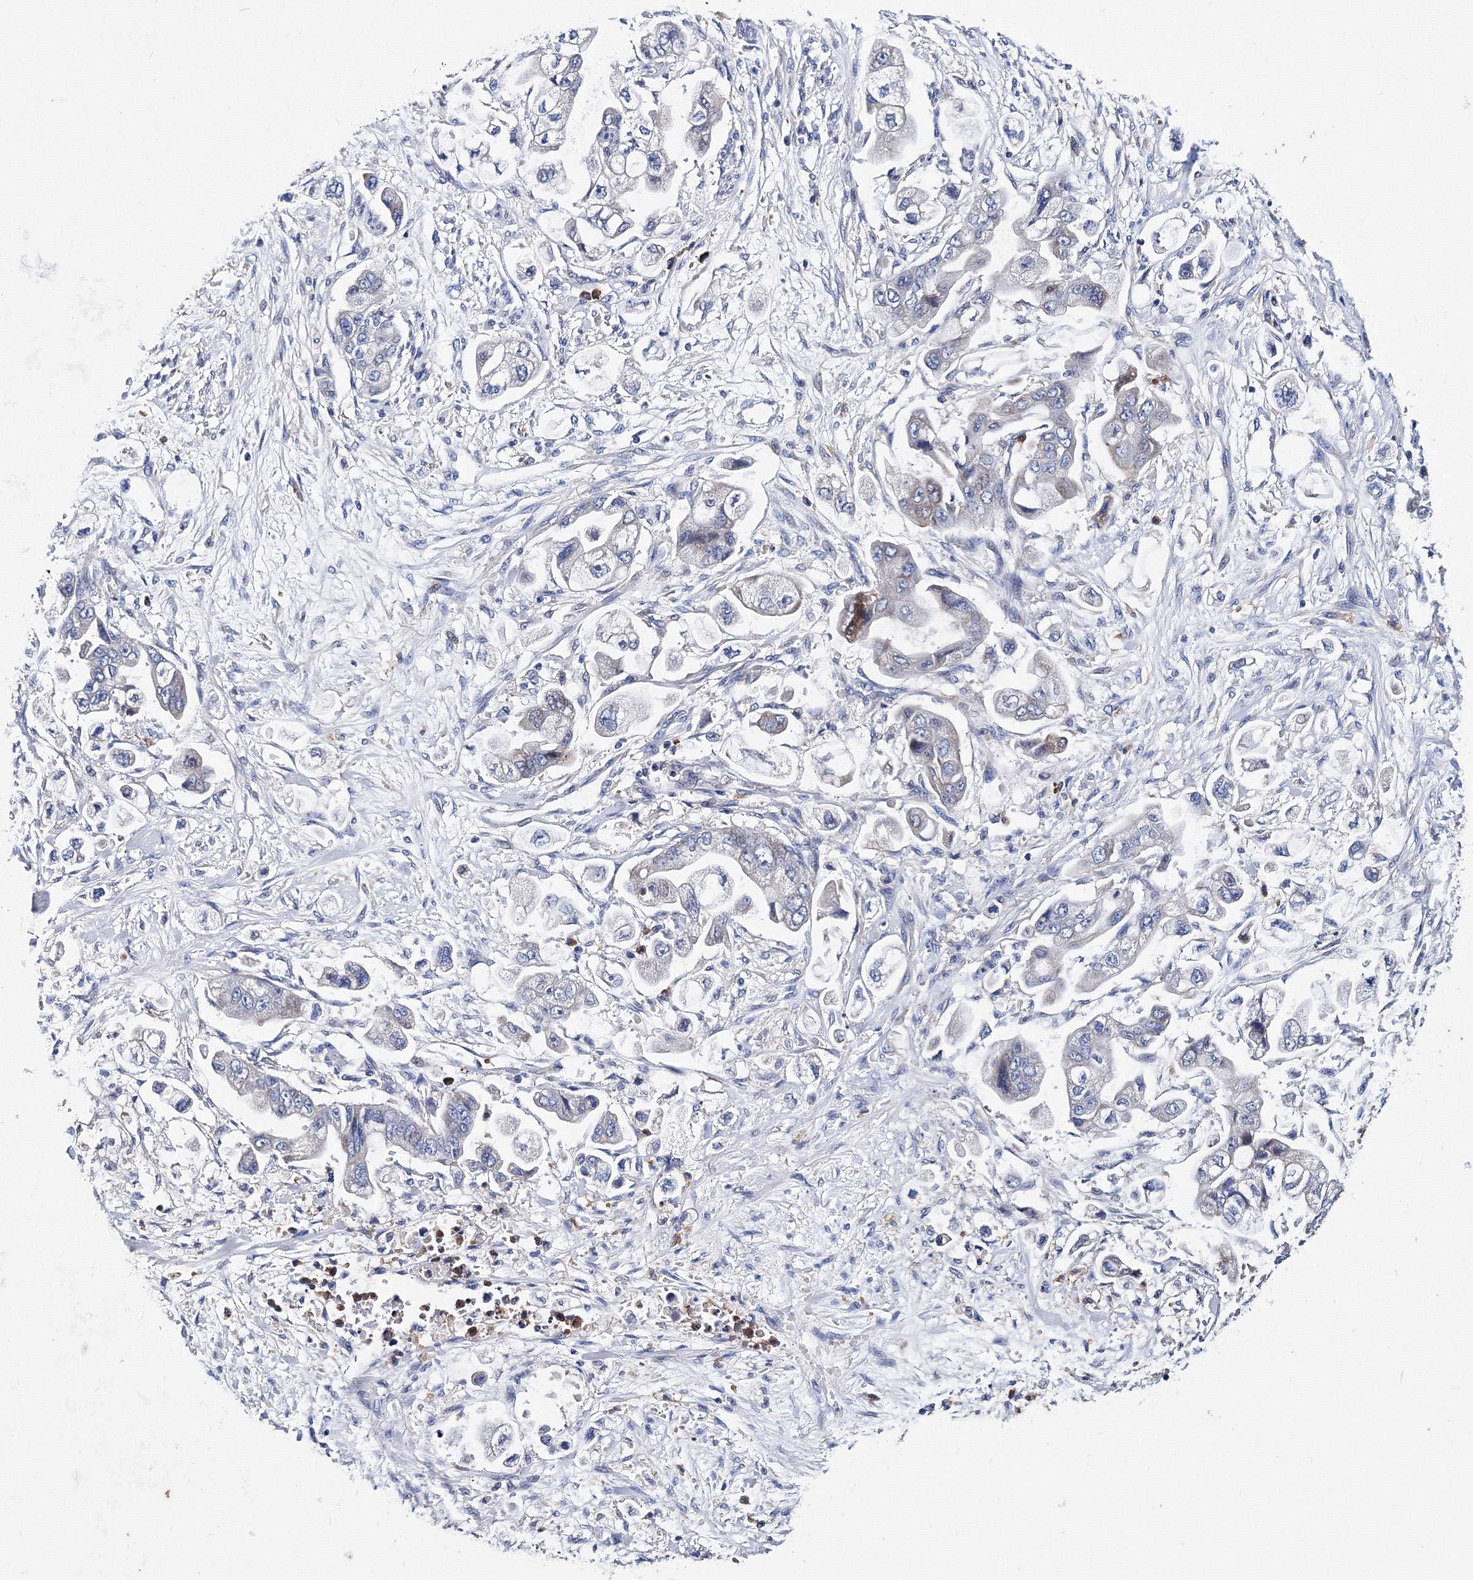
{"staining": {"intensity": "negative", "quantity": "none", "location": "none"}, "tissue": "stomach cancer", "cell_type": "Tumor cells", "image_type": "cancer", "snomed": [{"axis": "morphology", "description": "Adenocarcinoma, NOS"}, {"axis": "topography", "description": "Stomach"}], "caption": "DAB immunohistochemical staining of human stomach cancer (adenocarcinoma) exhibits no significant staining in tumor cells.", "gene": "TRPM2", "patient": {"sex": "male", "age": 62}}